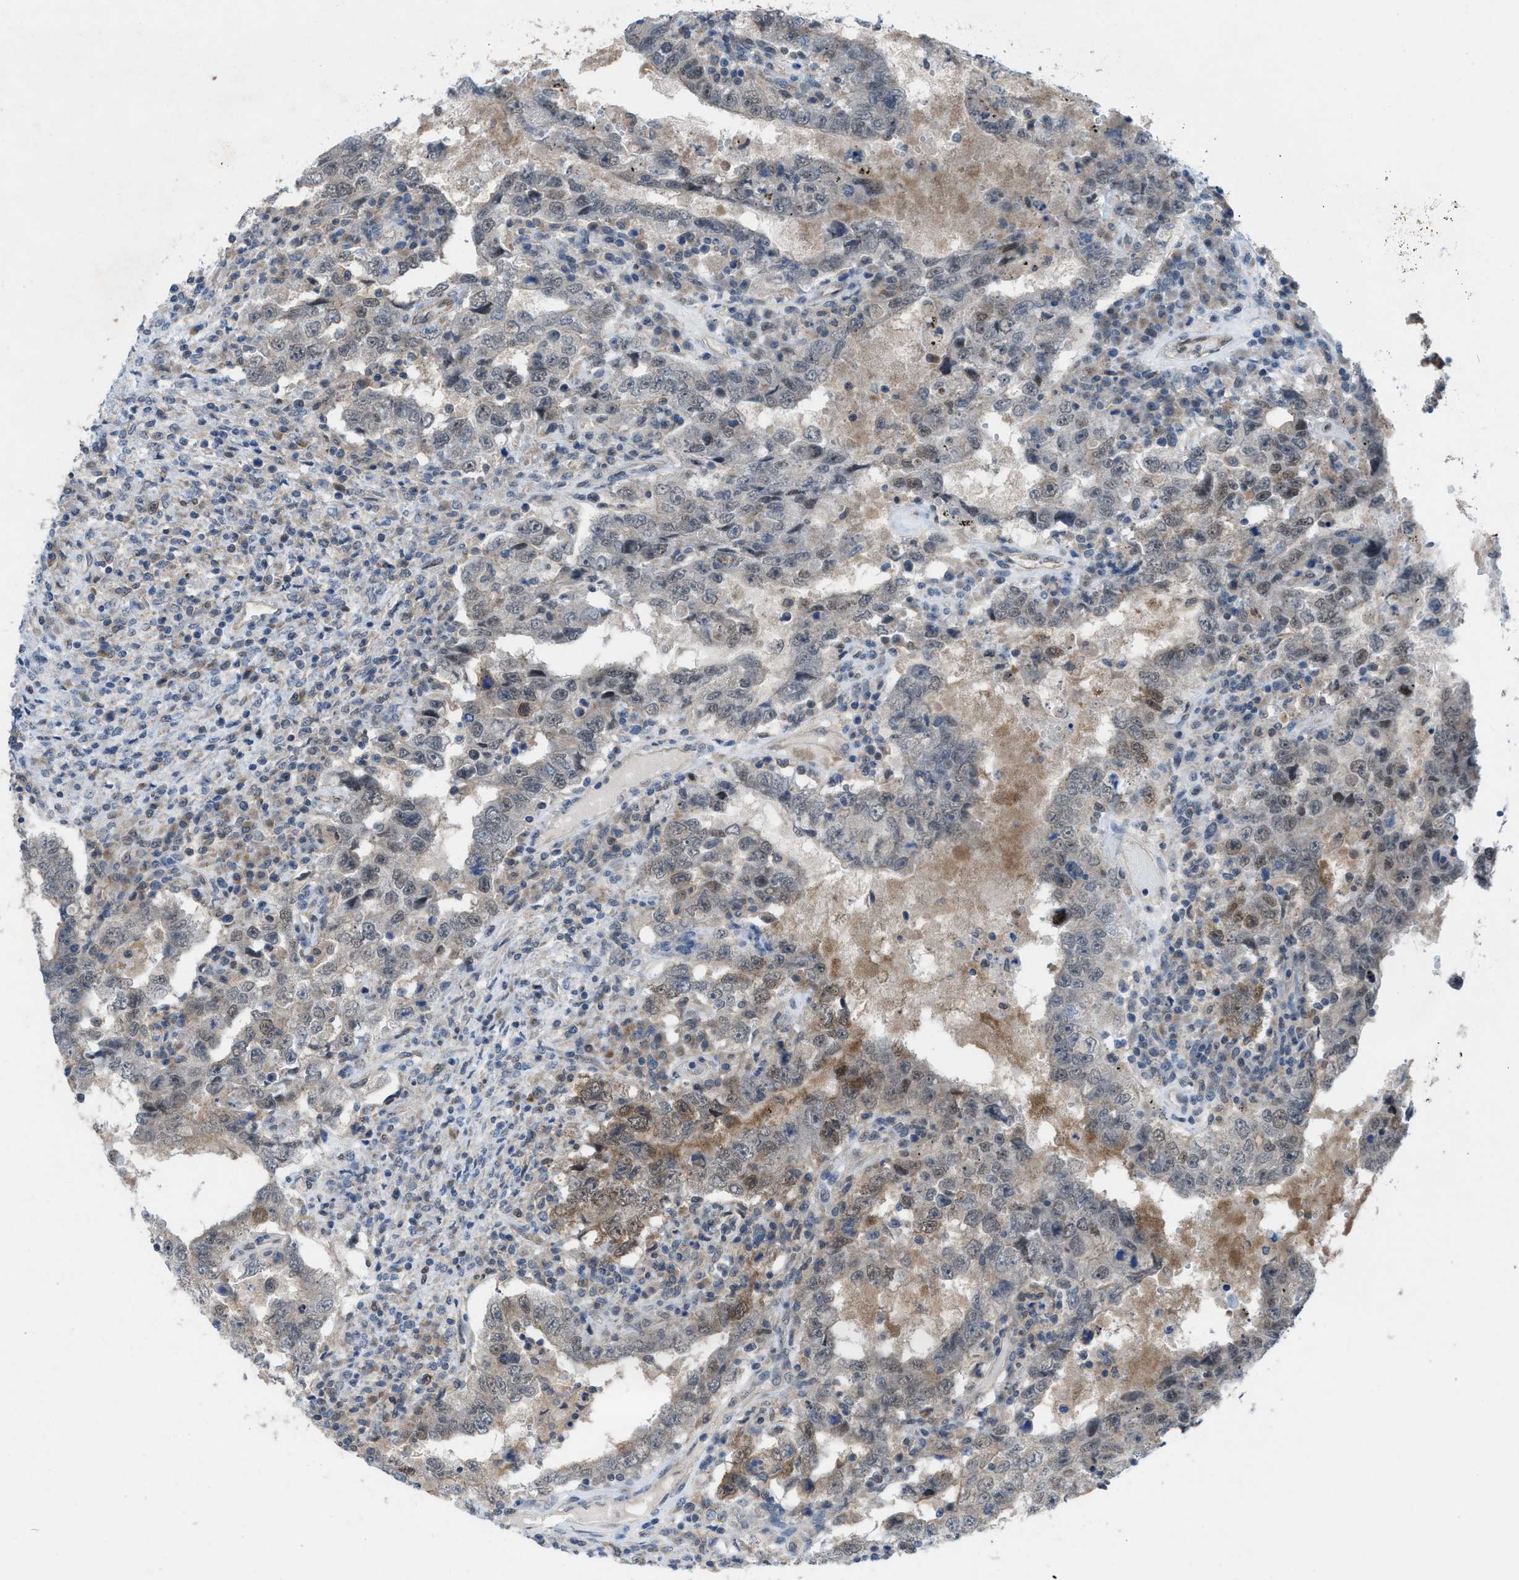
{"staining": {"intensity": "moderate", "quantity": "<25%", "location": "cytoplasmic/membranous"}, "tissue": "testis cancer", "cell_type": "Tumor cells", "image_type": "cancer", "snomed": [{"axis": "morphology", "description": "Carcinoma, Embryonal, NOS"}, {"axis": "topography", "description": "Testis"}], "caption": "Immunohistochemistry photomicrograph of human embryonal carcinoma (testis) stained for a protein (brown), which exhibits low levels of moderate cytoplasmic/membranous staining in approximately <25% of tumor cells.", "gene": "PLAA", "patient": {"sex": "male", "age": 26}}